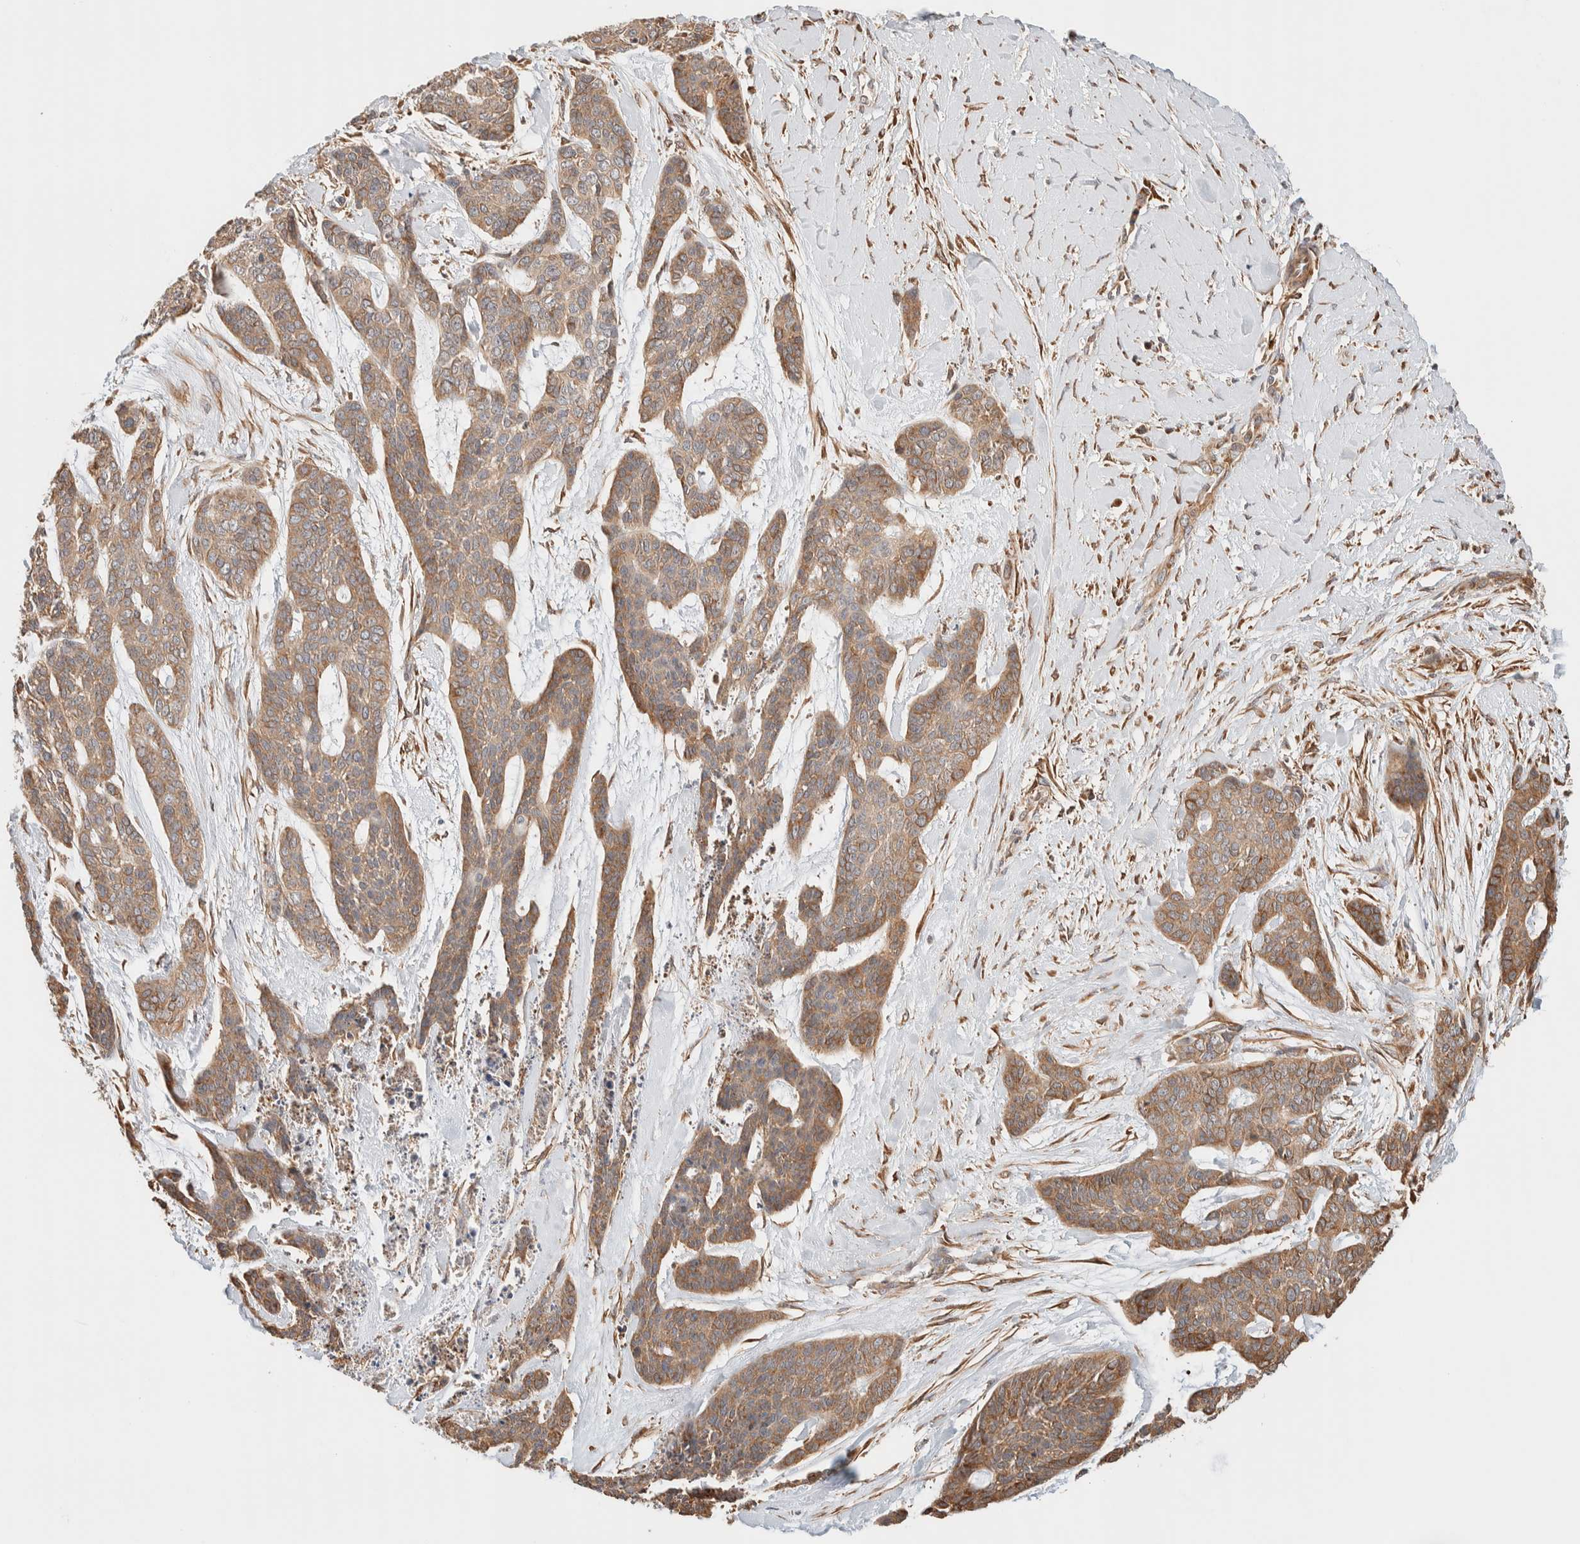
{"staining": {"intensity": "moderate", "quantity": ">75%", "location": "cytoplasmic/membranous"}, "tissue": "skin cancer", "cell_type": "Tumor cells", "image_type": "cancer", "snomed": [{"axis": "morphology", "description": "Basal cell carcinoma"}, {"axis": "topography", "description": "Skin"}], "caption": "The immunohistochemical stain shows moderate cytoplasmic/membranous positivity in tumor cells of skin cancer (basal cell carcinoma) tissue.", "gene": "INTS1", "patient": {"sex": "female", "age": 64}}